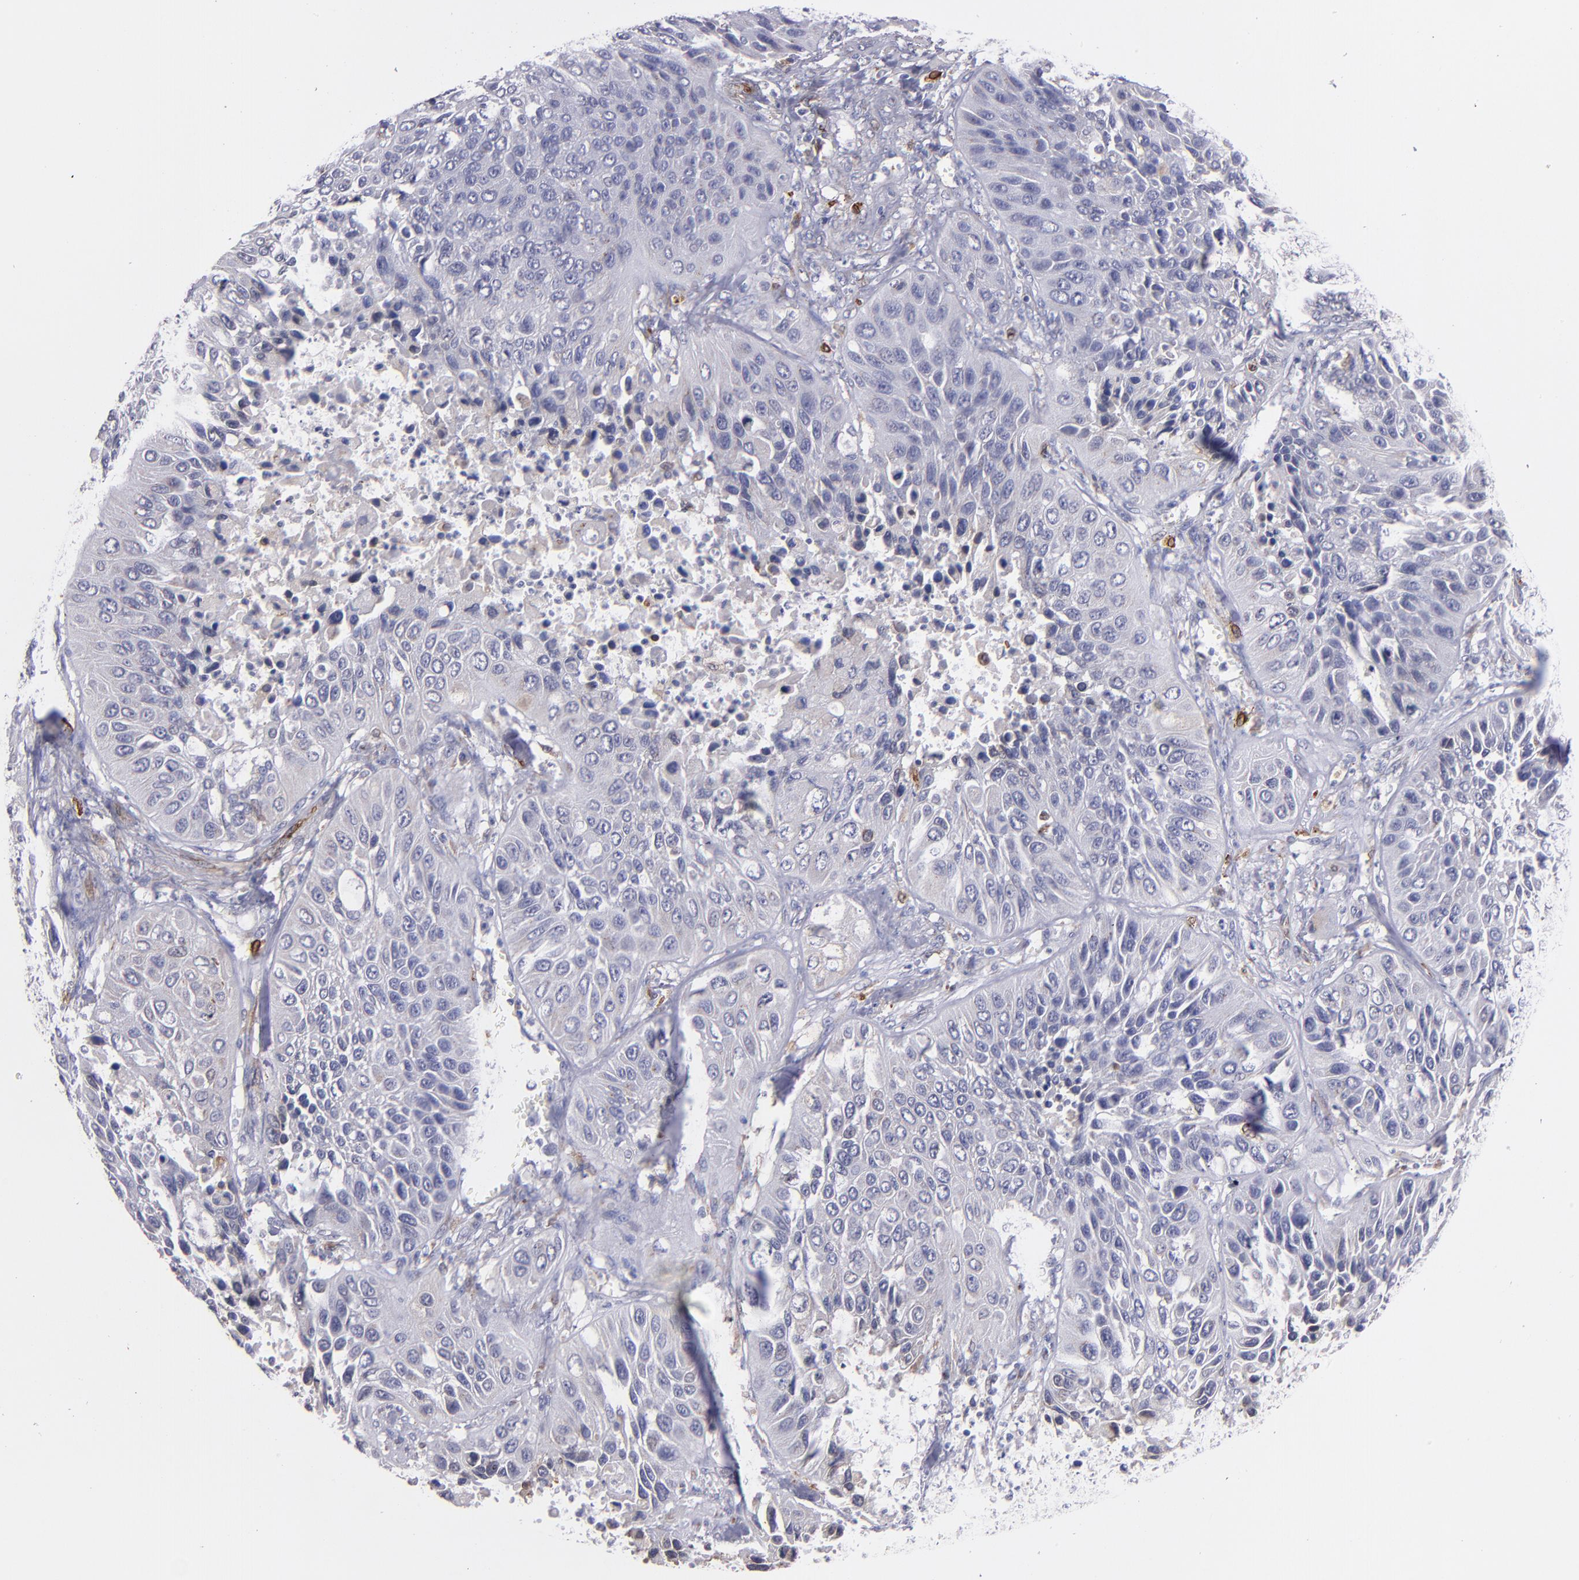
{"staining": {"intensity": "negative", "quantity": "none", "location": "none"}, "tissue": "lung cancer", "cell_type": "Tumor cells", "image_type": "cancer", "snomed": [{"axis": "morphology", "description": "Squamous cell carcinoma, NOS"}, {"axis": "topography", "description": "Lung"}], "caption": "IHC histopathology image of lung cancer stained for a protein (brown), which demonstrates no staining in tumor cells. (IHC, brightfield microscopy, high magnification).", "gene": "PTGS1", "patient": {"sex": "female", "age": 76}}